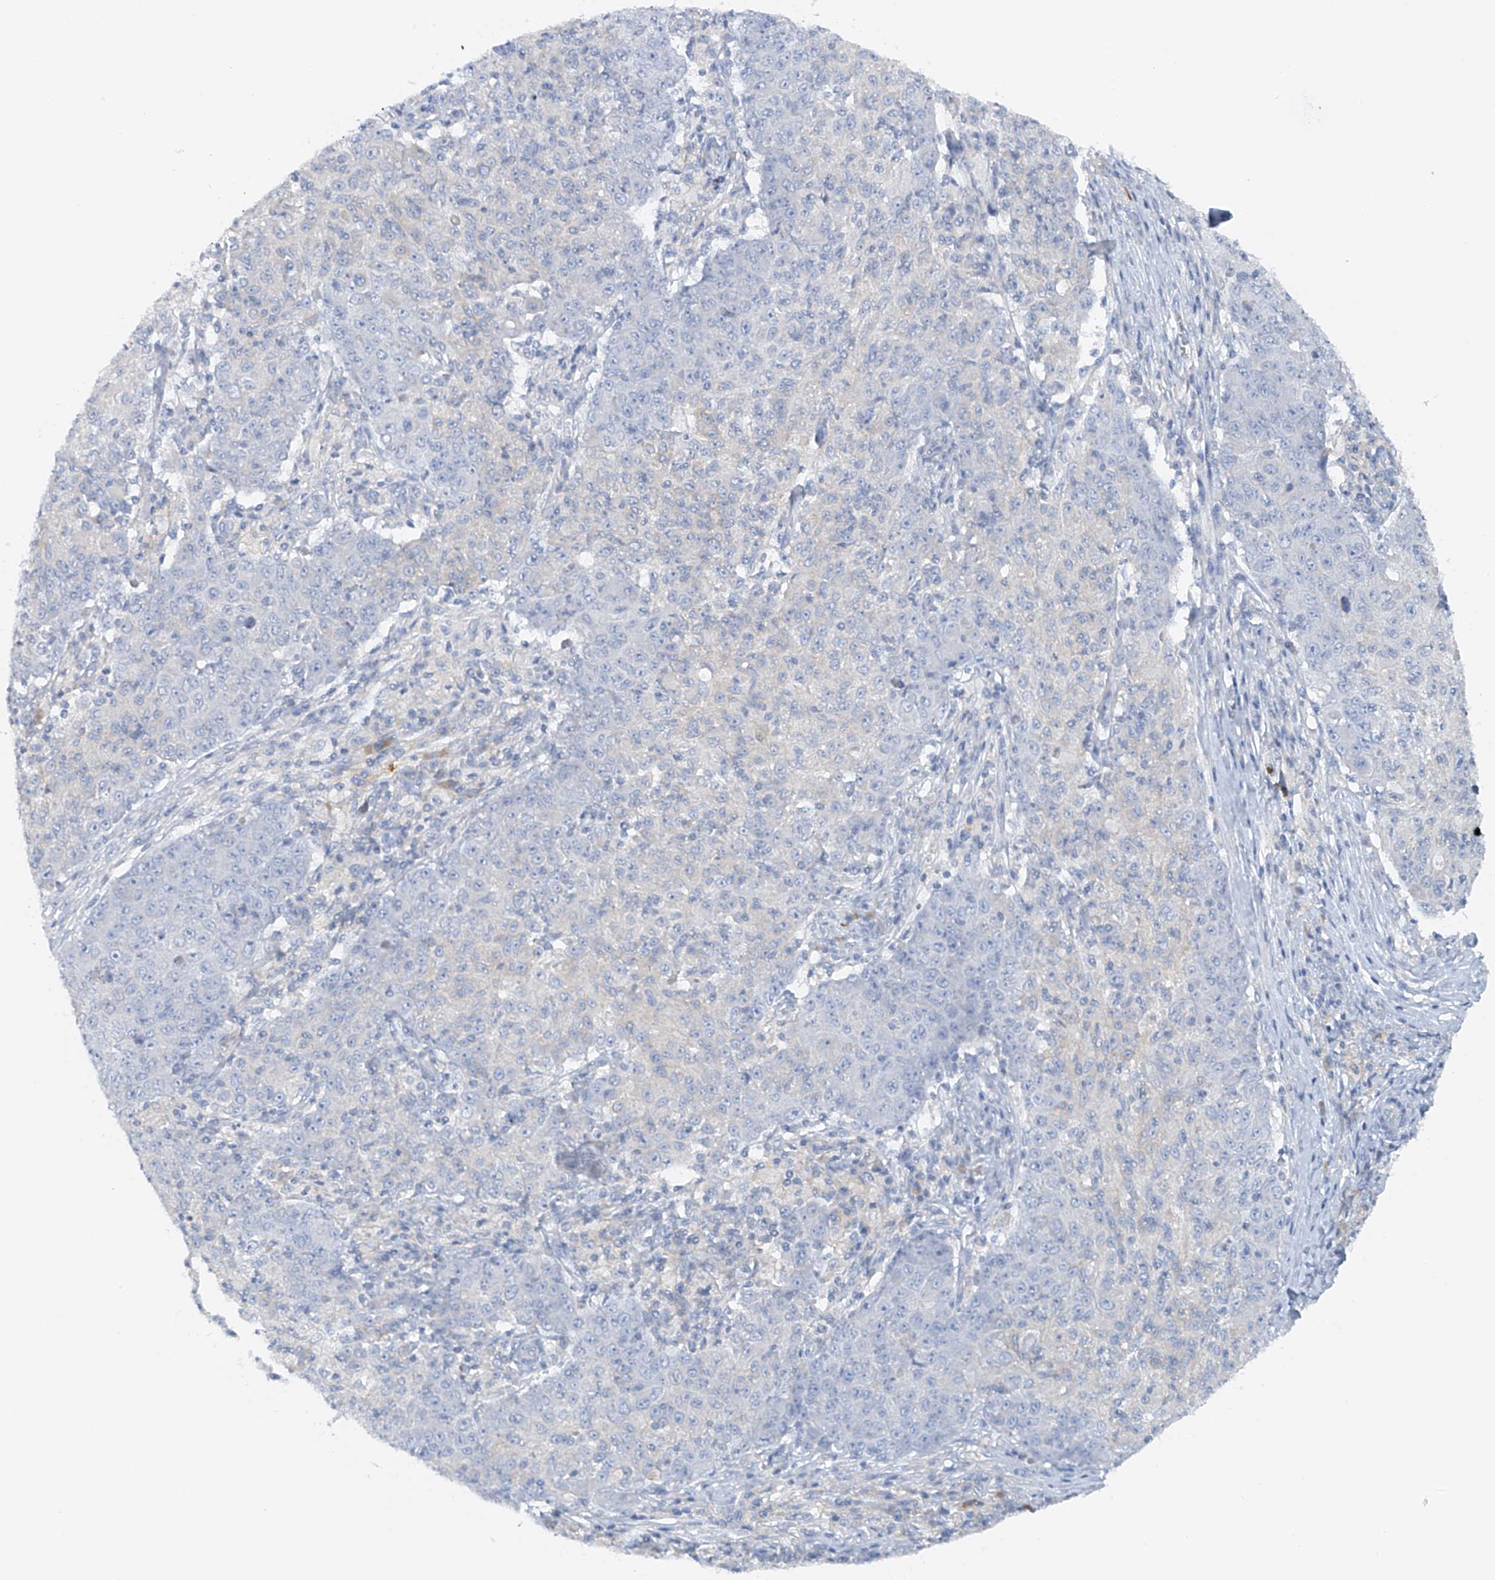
{"staining": {"intensity": "negative", "quantity": "none", "location": "none"}, "tissue": "ovarian cancer", "cell_type": "Tumor cells", "image_type": "cancer", "snomed": [{"axis": "morphology", "description": "Carcinoma, endometroid"}, {"axis": "topography", "description": "Ovary"}], "caption": "Tumor cells are negative for brown protein staining in ovarian endometroid carcinoma.", "gene": "POMGNT2", "patient": {"sex": "female", "age": 42}}